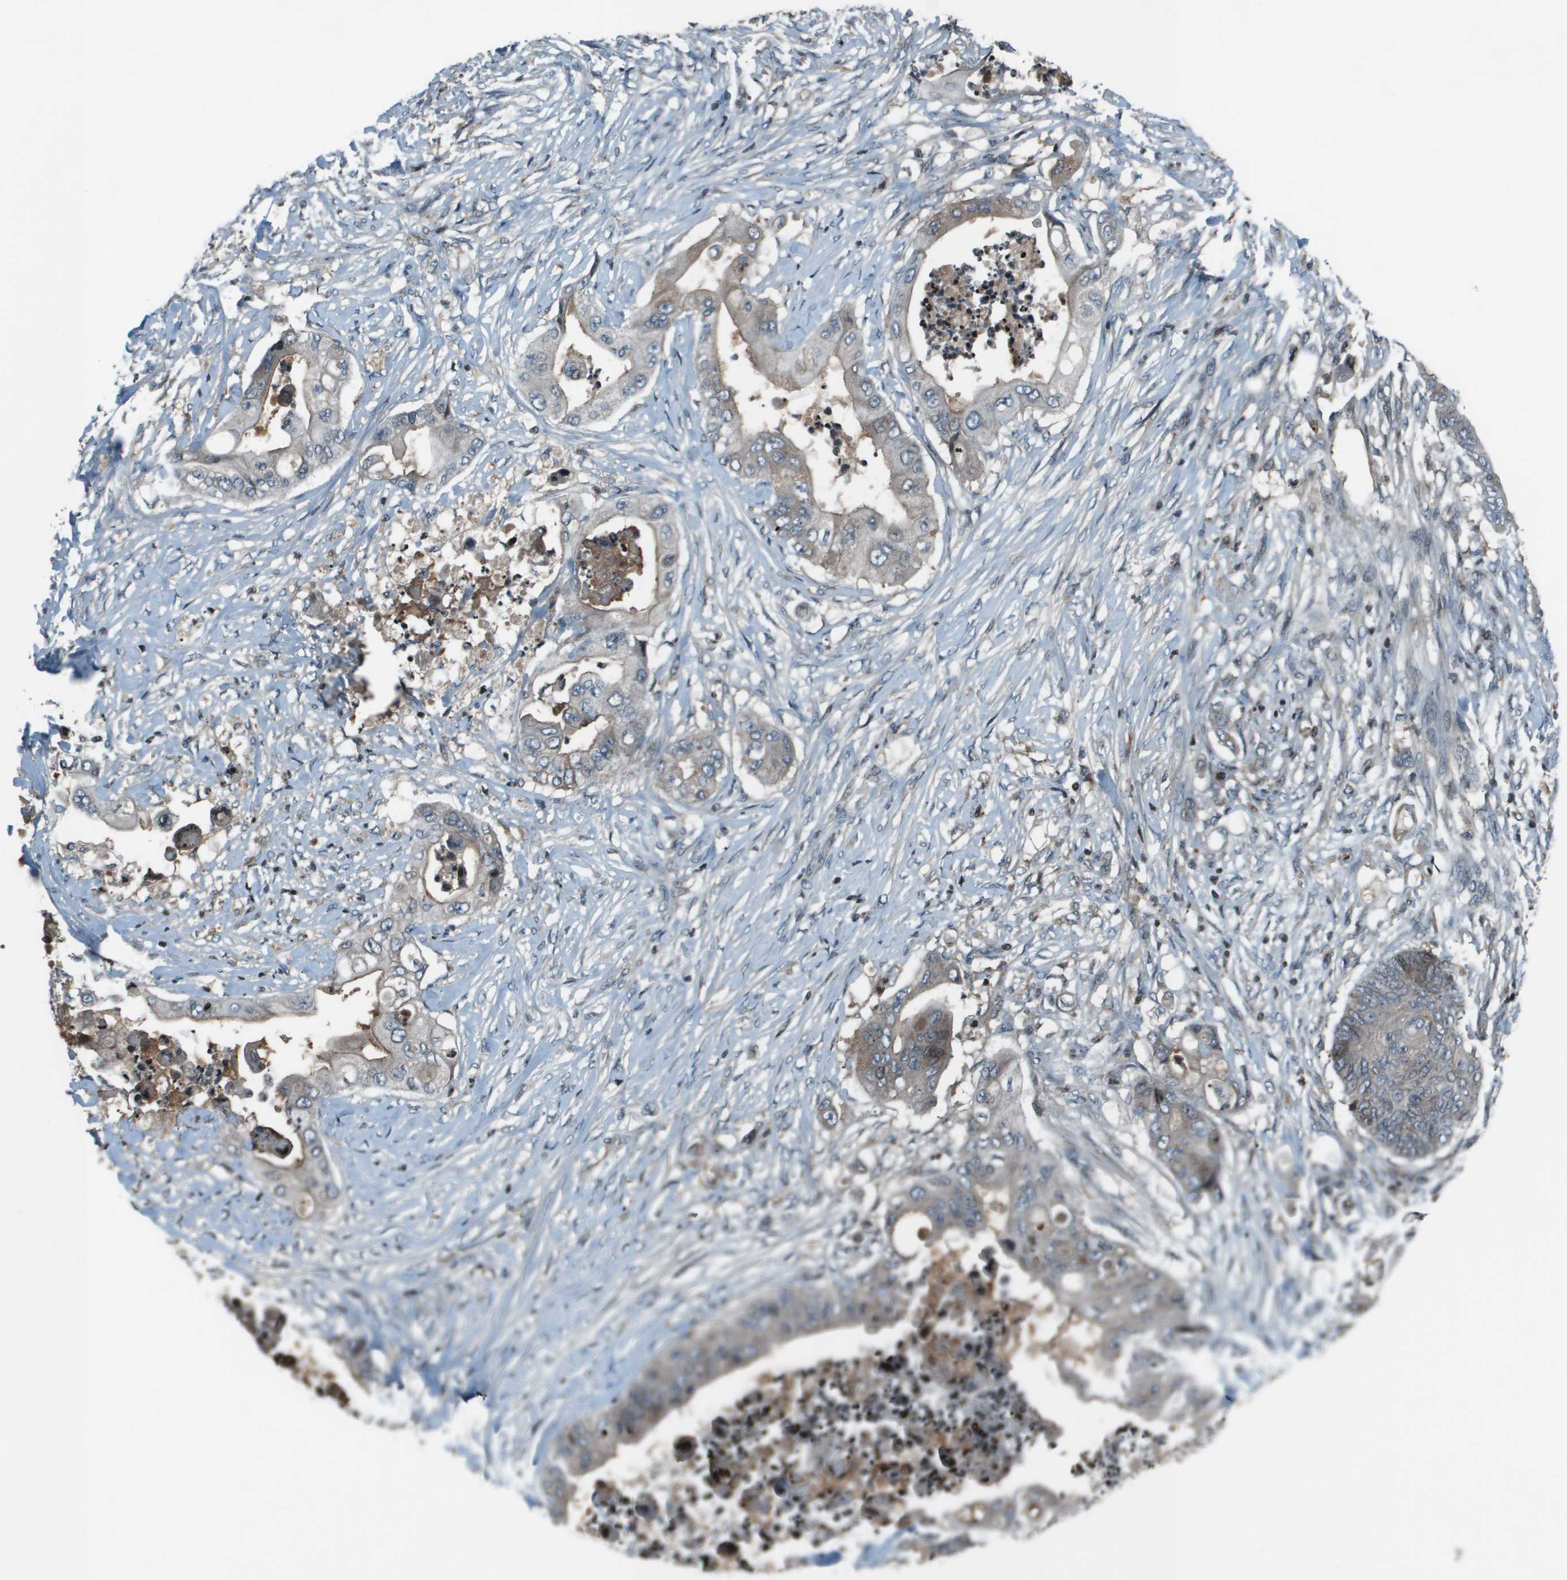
{"staining": {"intensity": "weak", "quantity": "<25%", "location": "cytoplasmic/membranous"}, "tissue": "stomach cancer", "cell_type": "Tumor cells", "image_type": "cancer", "snomed": [{"axis": "morphology", "description": "Adenocarcinoma, NOS"}, {"axis": "topography", "description": "Stomach"}], "caption": "The micrograph exhibits no staining of tumor cells in adenocarcinoma (stomach).", "gene": "CXCL12", "patient": {"sex": "female", "age": 73}}